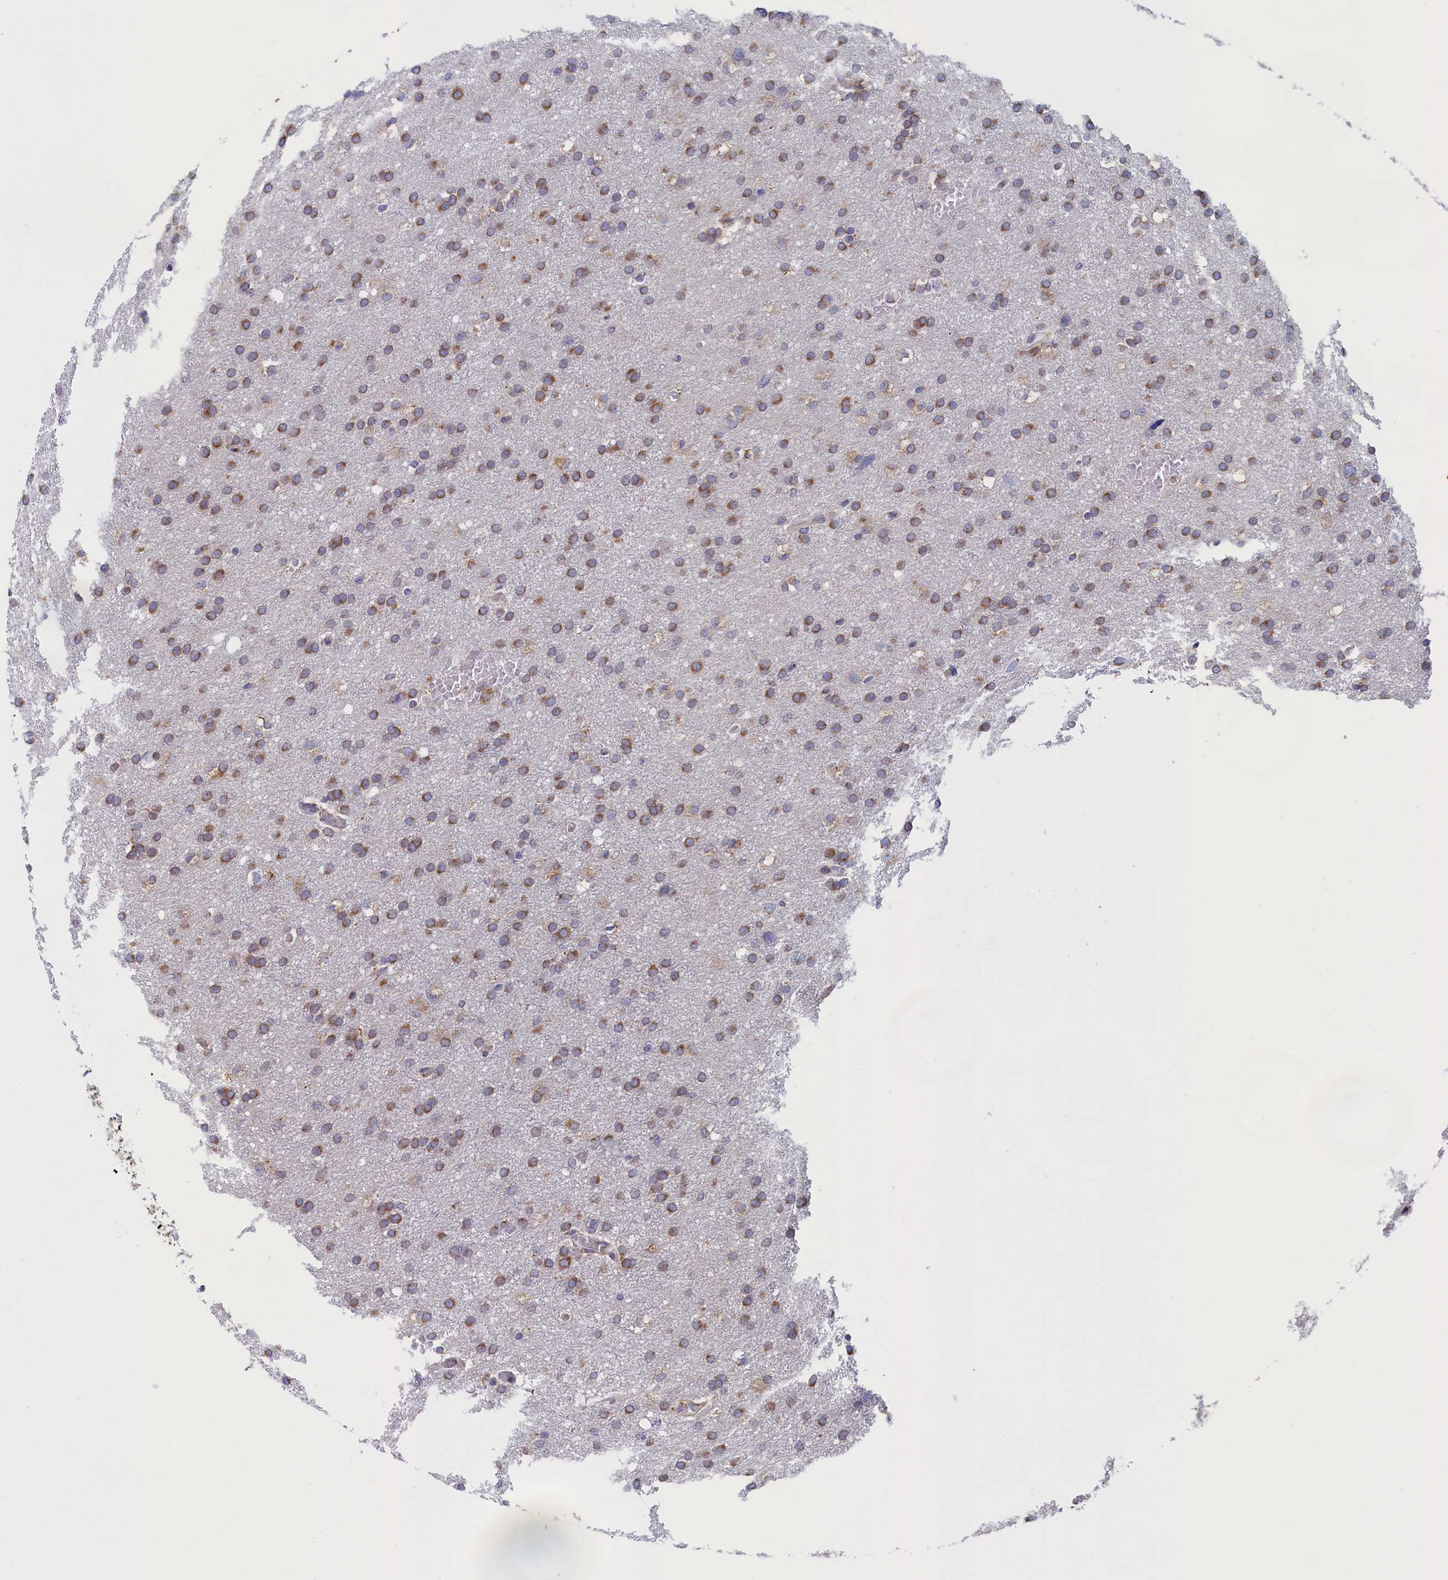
{"staining": {"intensity": "moderate", "quantity": ">75%", "location": "cytoplasmic/membranous"}, "tissue": "glioma", "cell_type": "Tumor cells", "image_type": "cancer", "snomed": [{"axis": "morphology", "description": "Glioma, malignant, High grade"}, {"axis": "topography", "description": "Cerebral cortex"}], "caption": "IHC photomicrograph of high-grade glioma (malignant) stained for a protein (brown), which exhibits medium levels of moderate cytoplasmic/membranous staining in about >75% of tumor cells.", "gene": "CCDC68", "patient": {"sex": "female", "age": 36}}